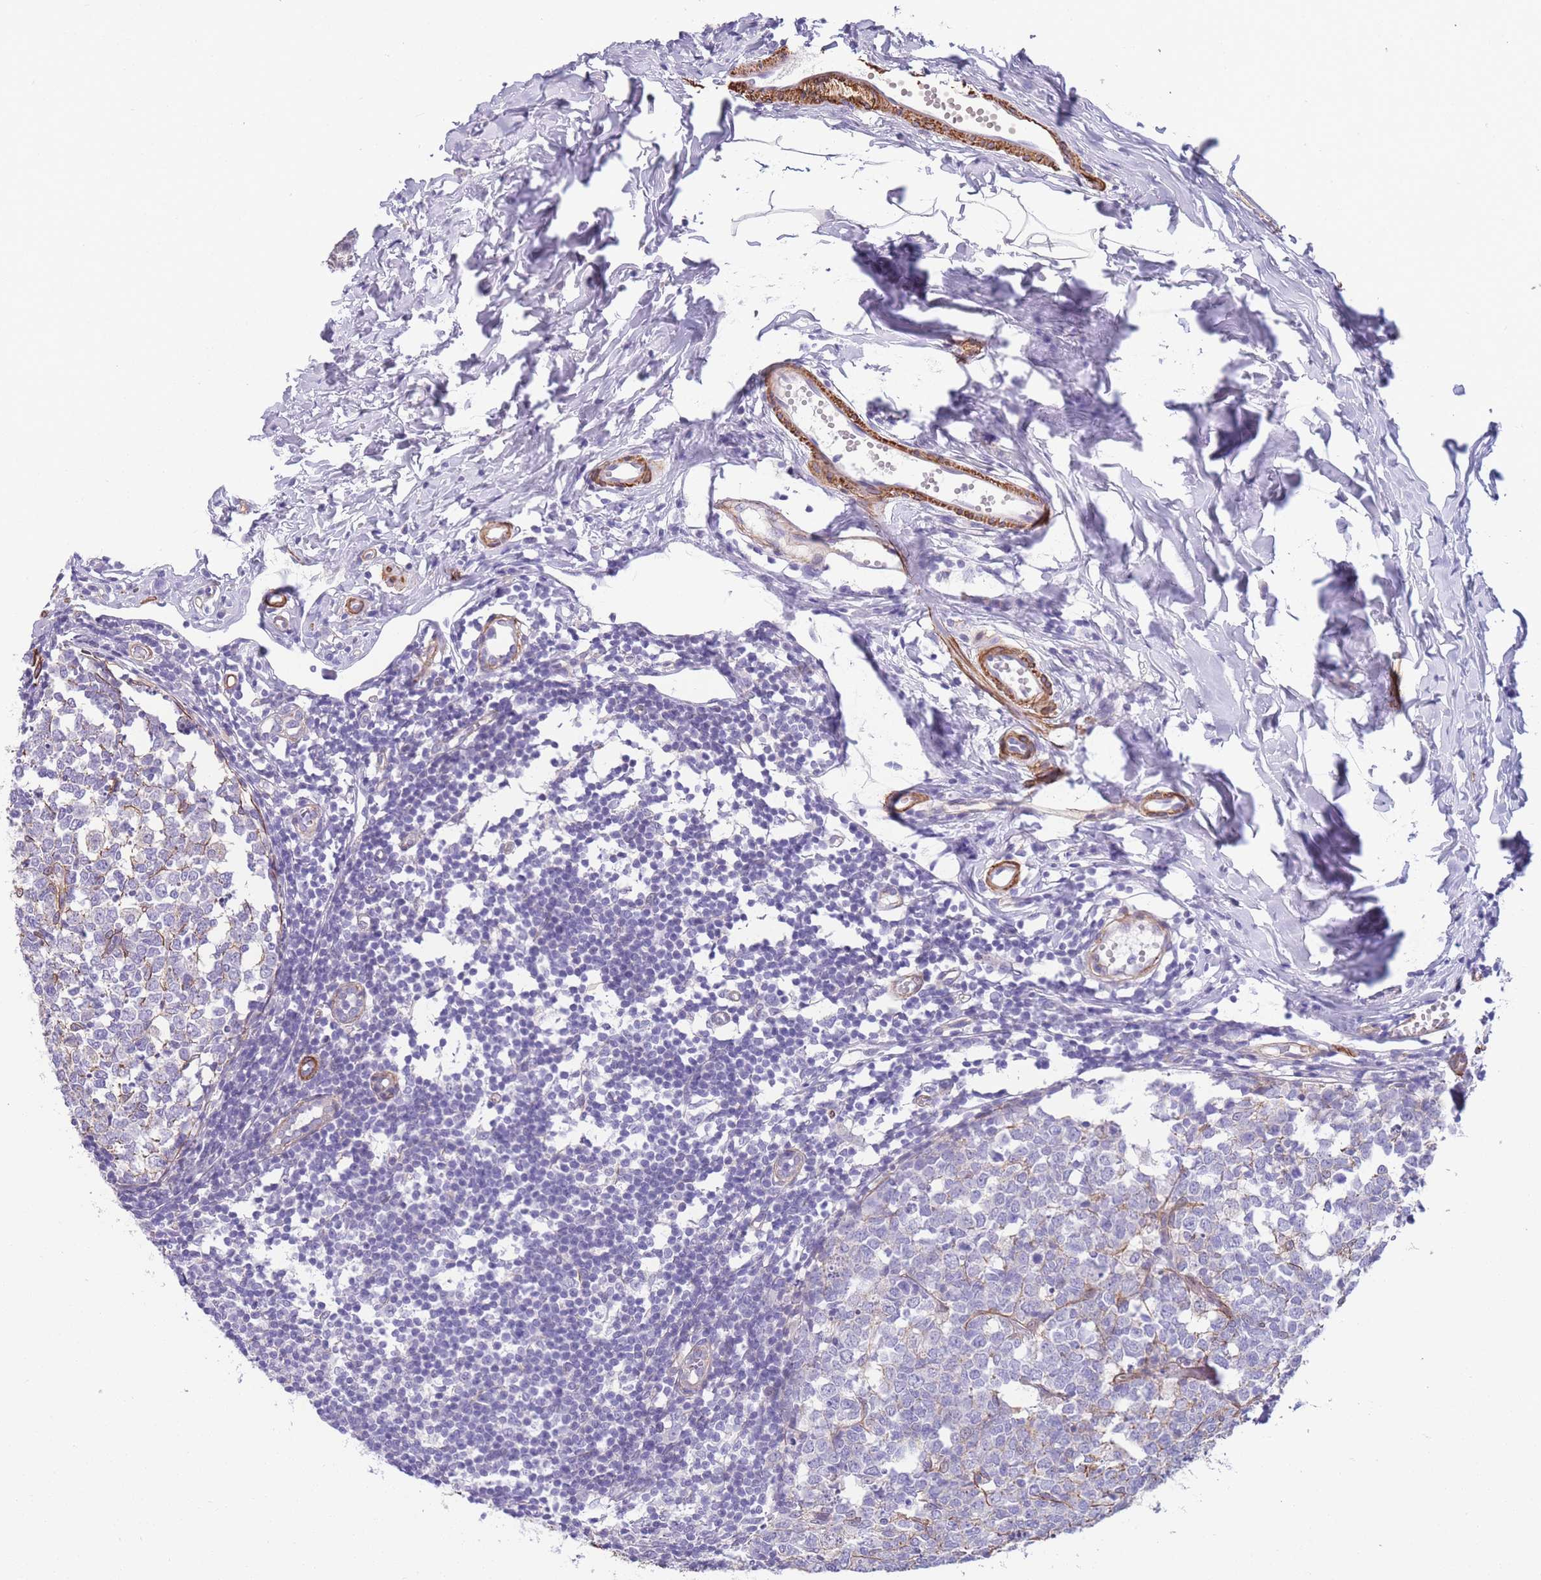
{"staining": {"intensity": "negative", "quantity": "none", "location": "none"}, "tissue": "appendix", "cell_type": "Glandular cells", "image_type": "normal", "snomed": [{"axis": "morphology", "description": "Normal tissue, NOS"}, {"axis": "topography", "description": "Appendix"}], "caption": "The histopathology image exhibits no staining of glandular cells in unremarkable appendix. Brightfield microscopy of IHC stained with DAB (brown) and hematoxylin (blue), captured at high magnification.", "gene": "FAM124A", "patient": {"sex": "male", "age": 14}}